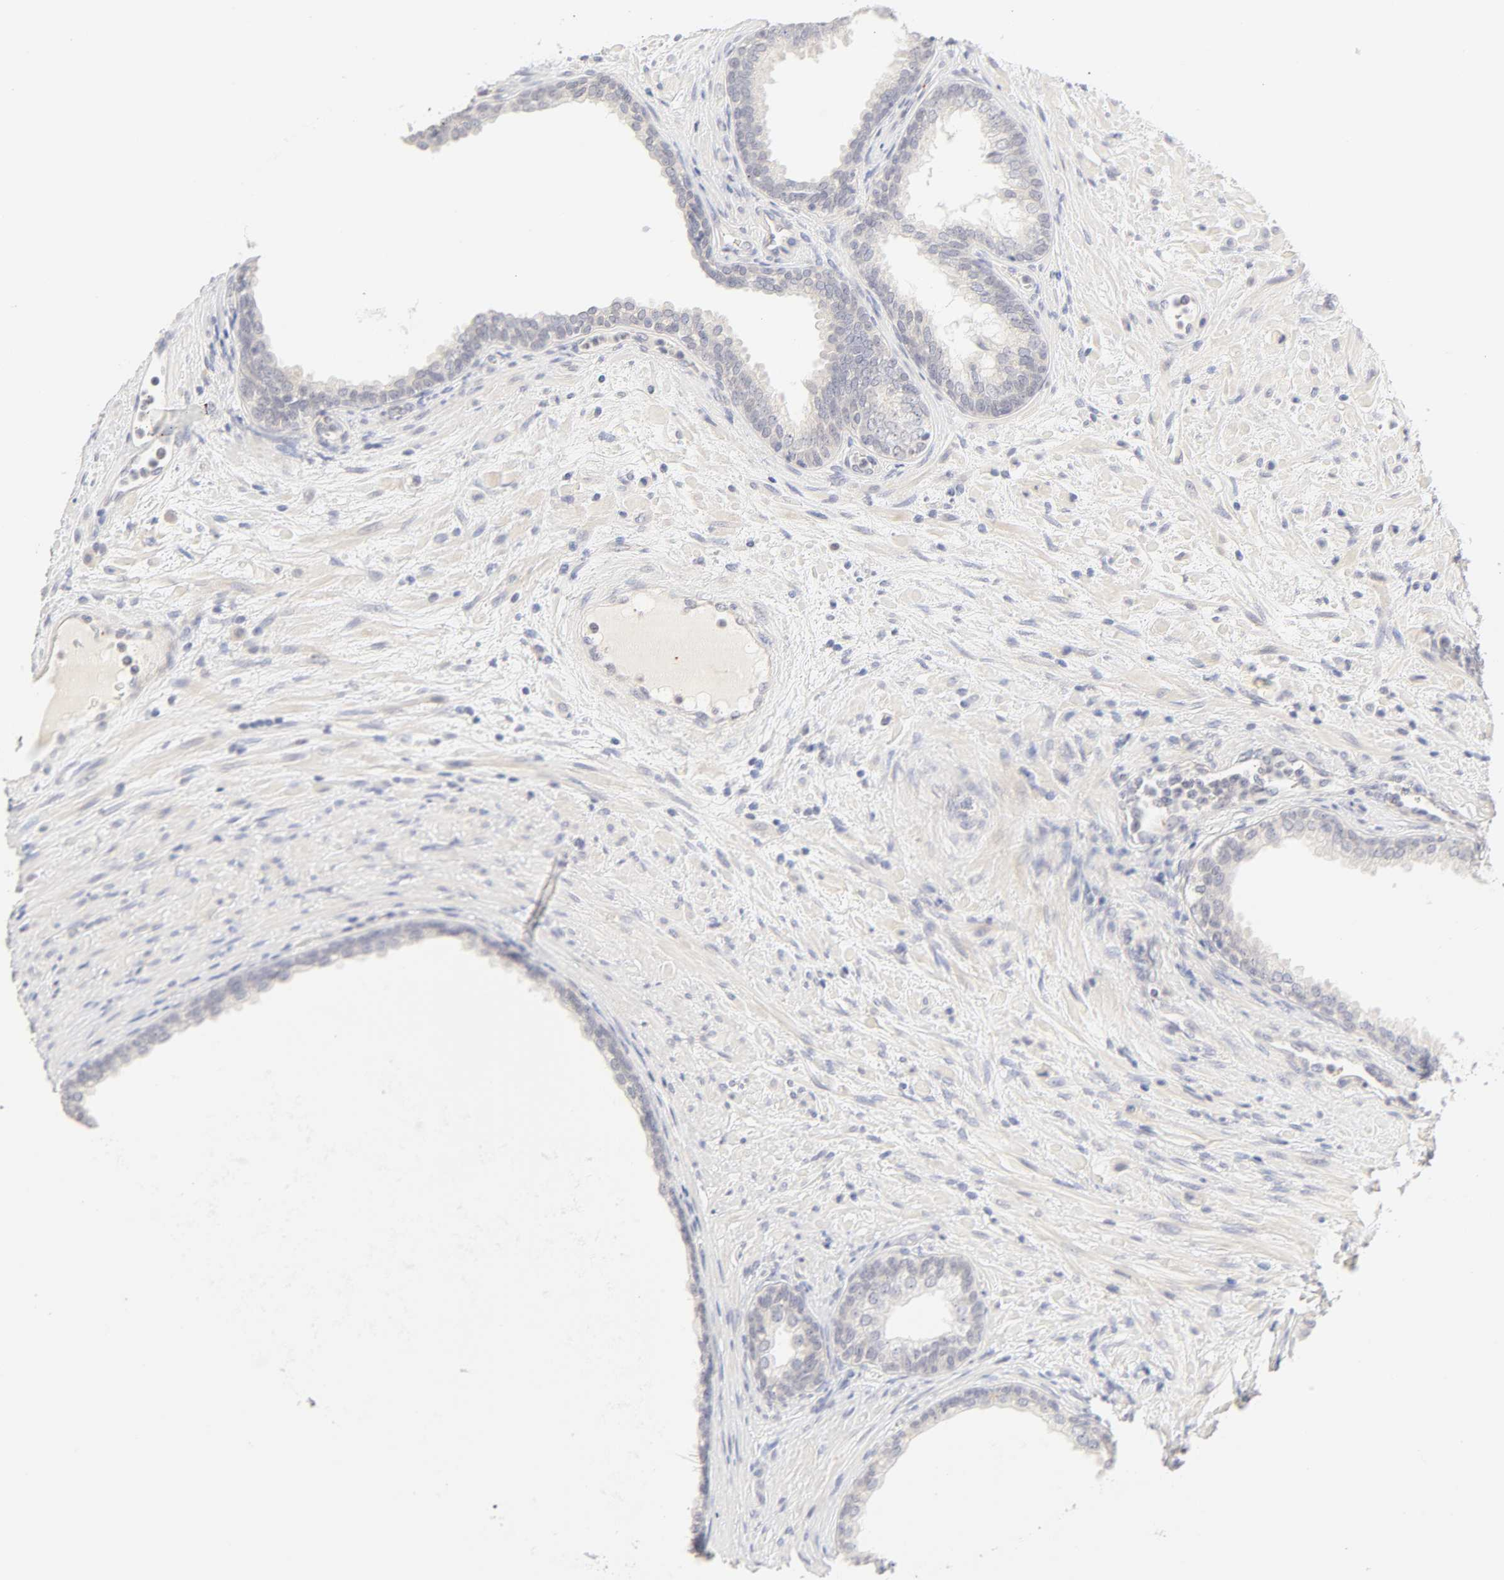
{"staining": {"intensity": "negative", "quantity": "none", "location": "none"}, "tissue": "prostate", "cell_type": "Glandular cells", "image_type": "normal", "snomed": [{"axis": "morphology", "description": "Normal tissue, NOS"}, {"axis": "topography", "description": "Prostate"}], "caption": "The IHC photomicrograph has no significant expression in glandular cells of prostate. Brightfield microscopy of IHC stained with DAB (brown) and hematoxylin (blue), captured at high magnification.", "gene": "CYP4B1", "patient": {"sex": "male", "age": 76}}